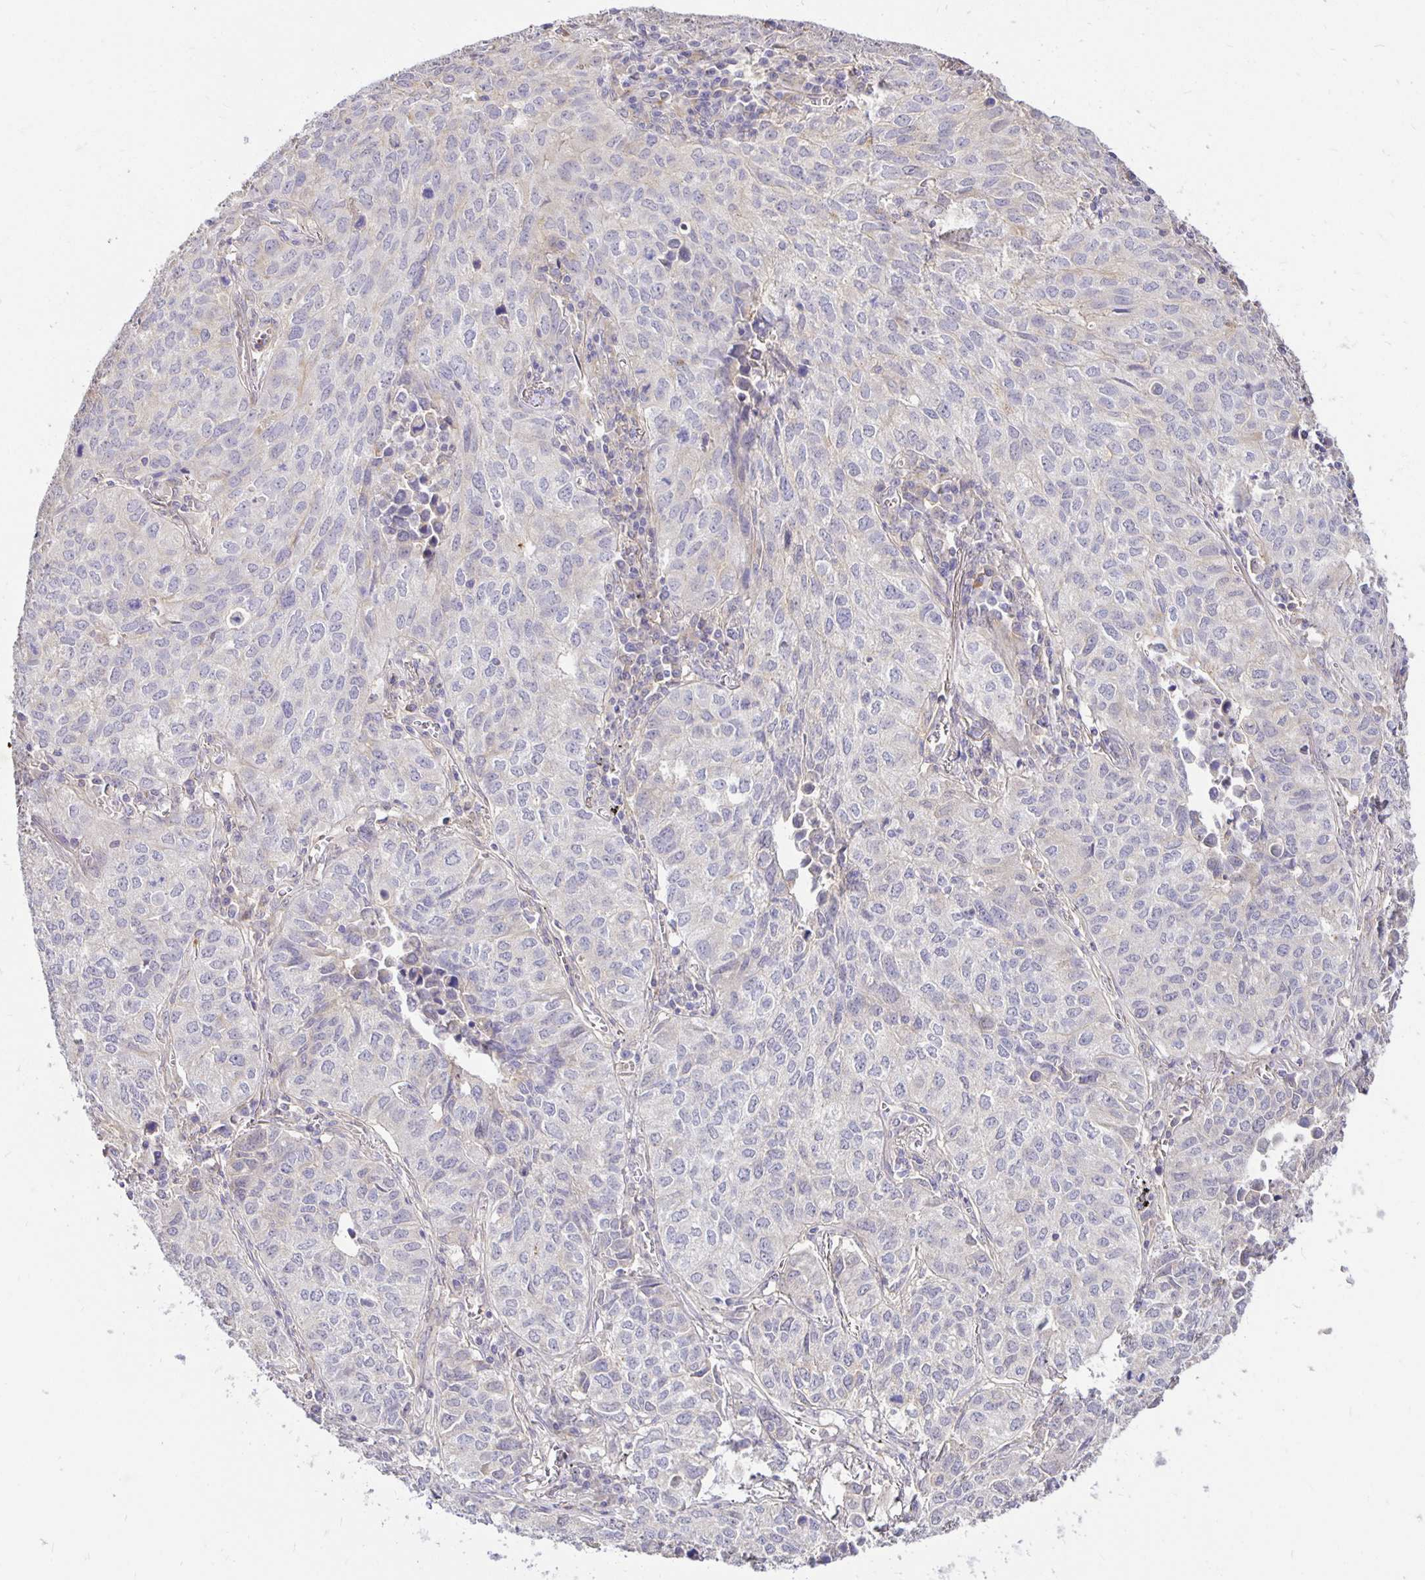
{"staining": {"intensity": "negative", "quantity": "none", "location": "none"}, "tissue": "lung cancer", "cell_type": "Tumor cells", "image_type": "cancer", "snomed": [{"axis": "morphology", "description": "Adenocarcinoma, NOS"}, {"axis": "topography", "description": "Lung"}], "caption": "Tumor cells show no significant protein staining in adenocarcinoma (lung).", "gene": "PNPLA3", "patient": {"sex": "female", "age": 50}}